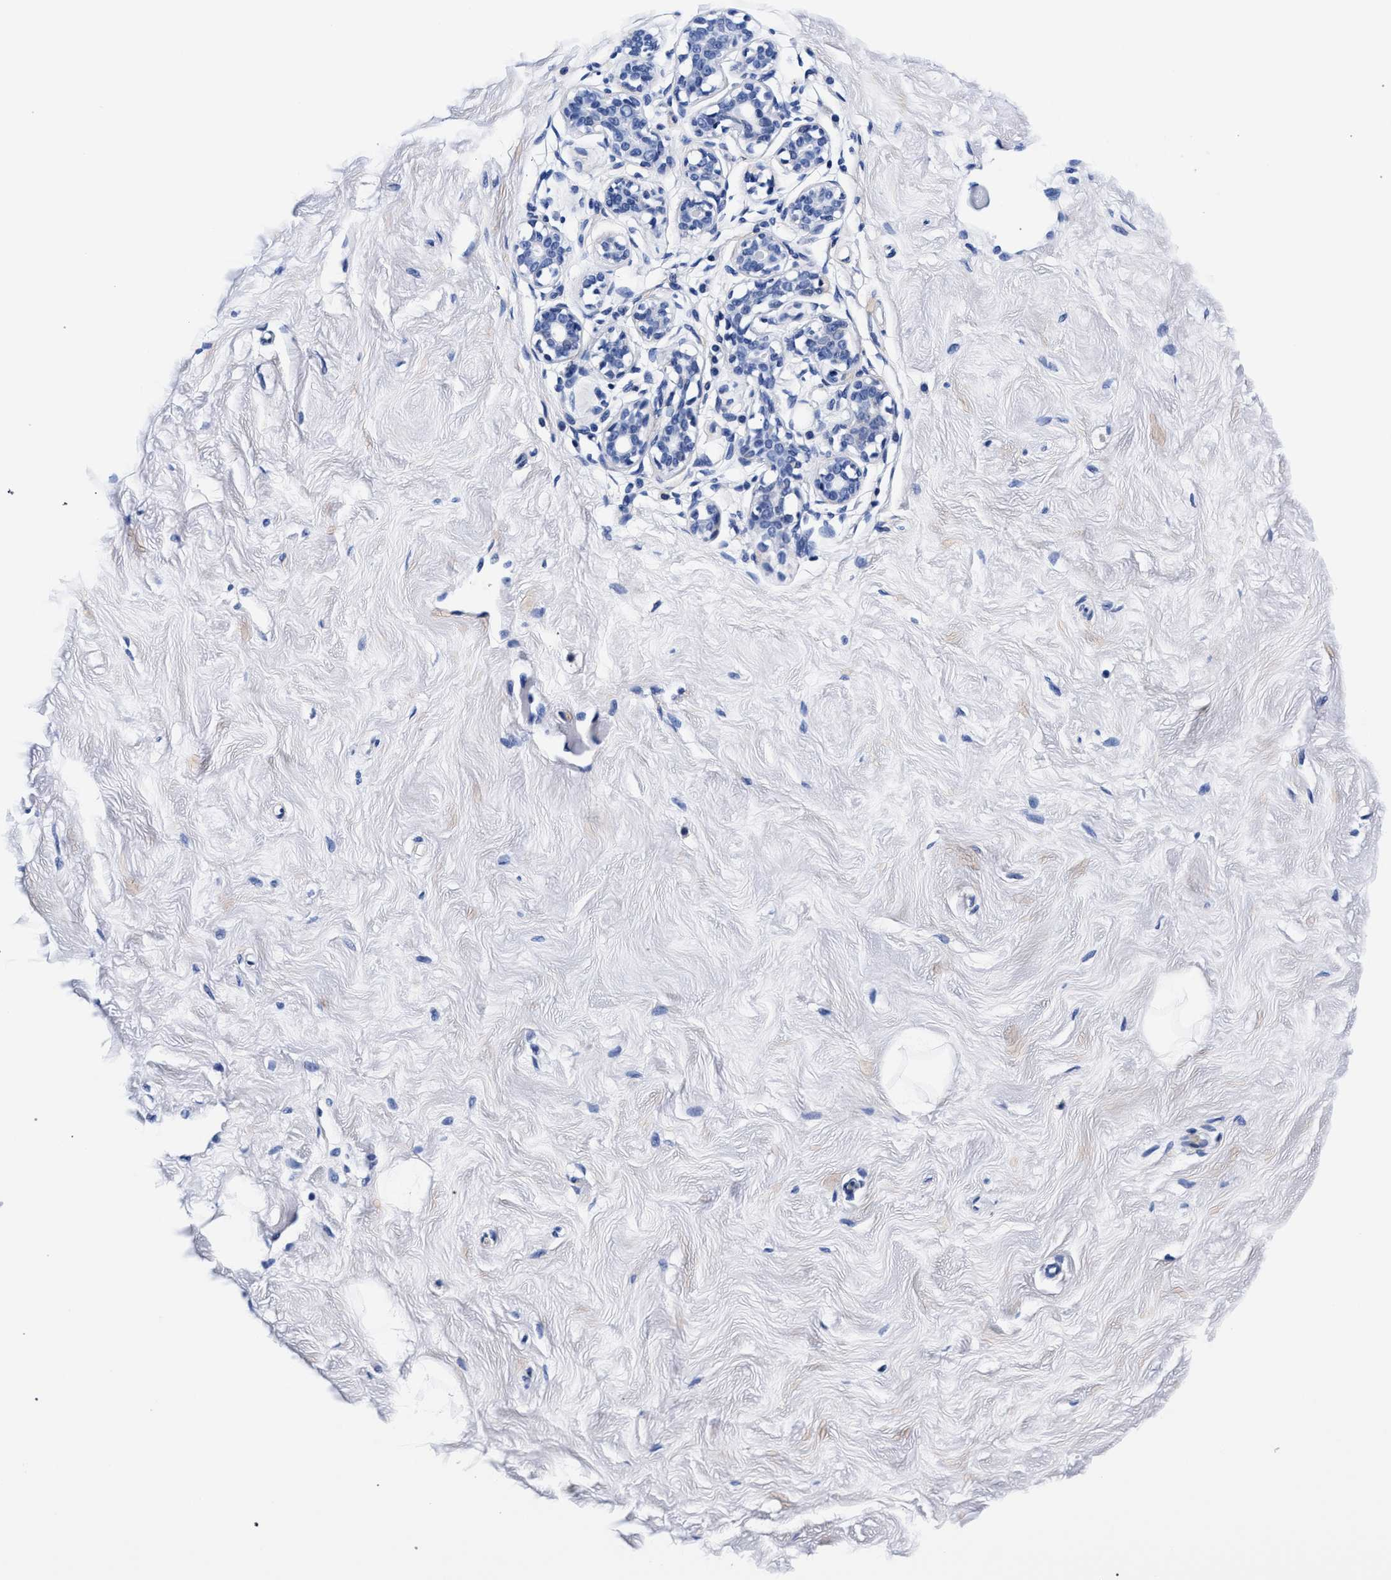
{"staining": {"intensity": "negative", "quantity": "none", "location": "none"}, "tissue": "breast", "cell_type": "Adipocytes", "image_type": "normal", "snomed": [{"axis": "morphology", "description": "Normal tissue, NOS"}, {"axis": "topography", "description": "Breast"}], "caption": "High power microscopy photomicrograph of an immunohistochemistry histopathology image of normal breast, revealing no significant expression in adipocytes.", "gene": "RAB3B", "patient": {"sex": "female", "age": 23}}